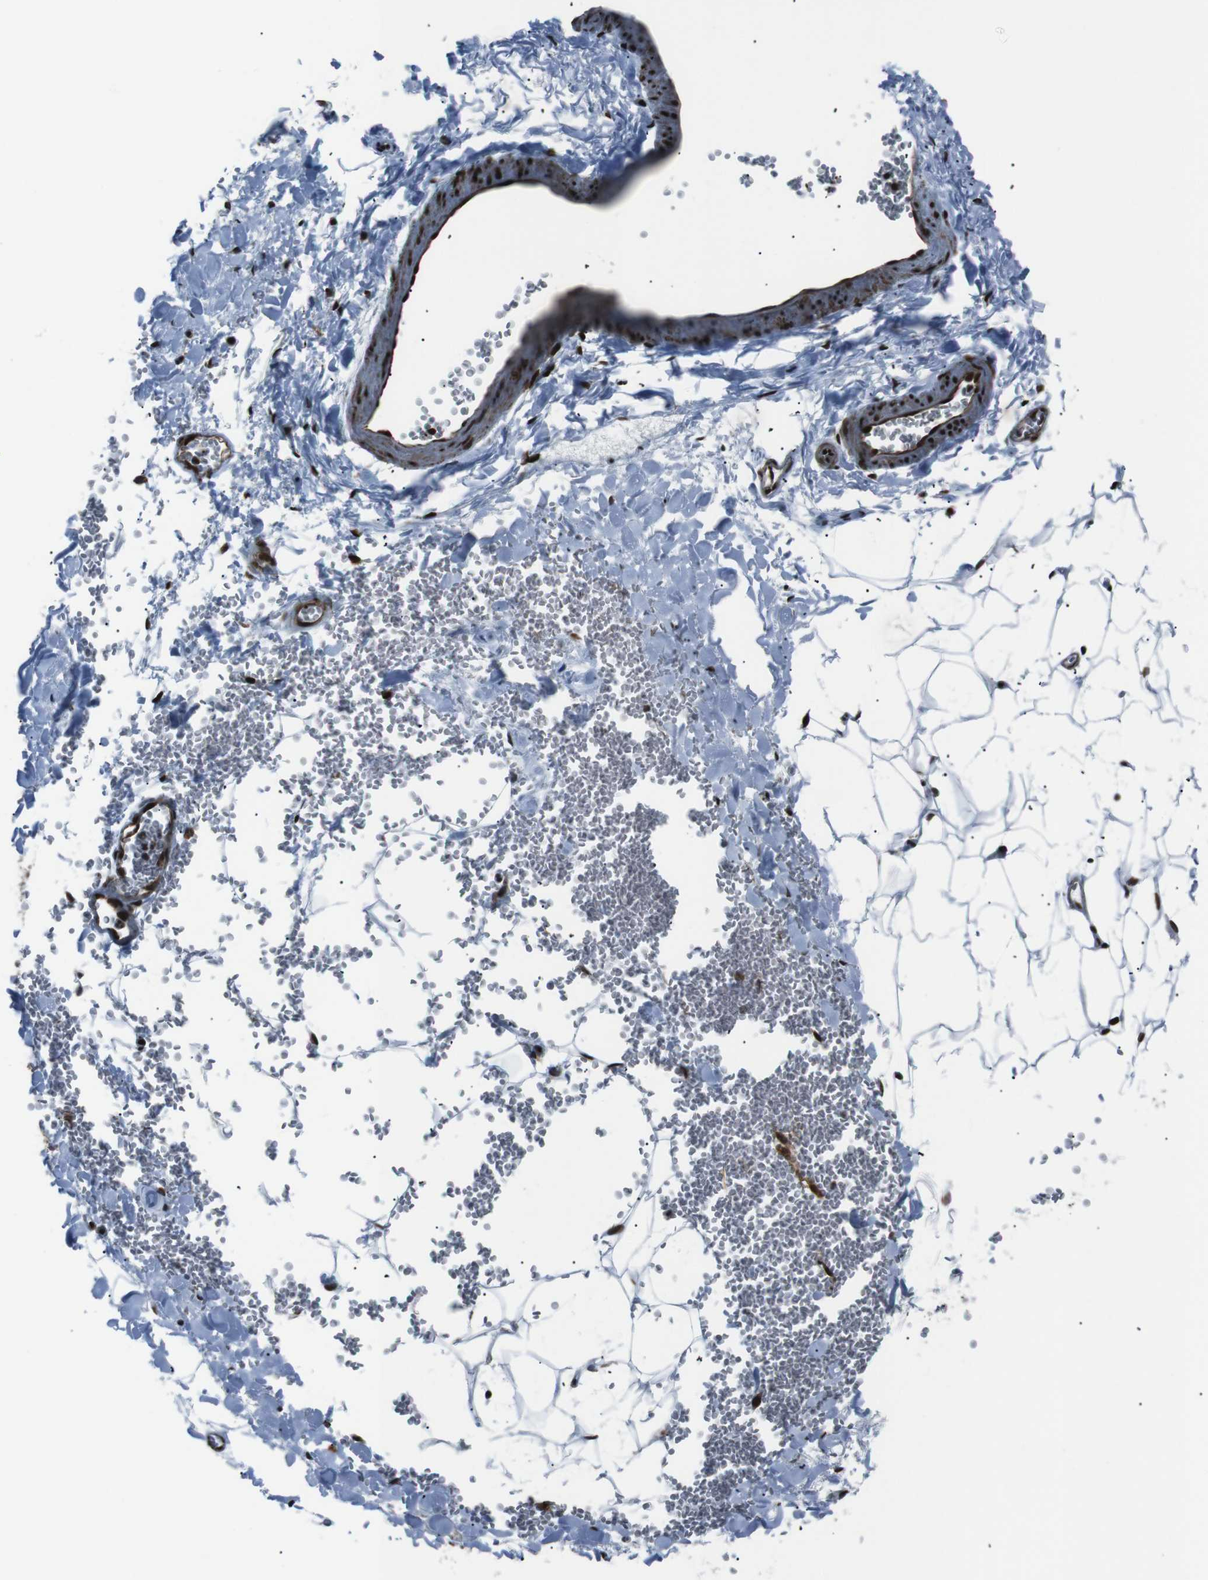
{"staining": {"intensity": "strong", "quantity": ">75%", "location": "nuclear"}, "tissue": "adipose tissue", "cell_type": "Adipocytes", "image_type": "normal", "snomed": [{"axis": "morphology", "description": "Normal tissue, NOS"}, {"axis": "topography", "description": "Adipose tissue"}, {"axis": "topography", "description": "Peripheral nerve tissue"}], "caption": "Protein analysis of normal adipose tissue displays strong nuclear positivity in about >75% of adipocytes.", "gene": "HNRNPU", "patient": {"sex": "male", "age": 52}}